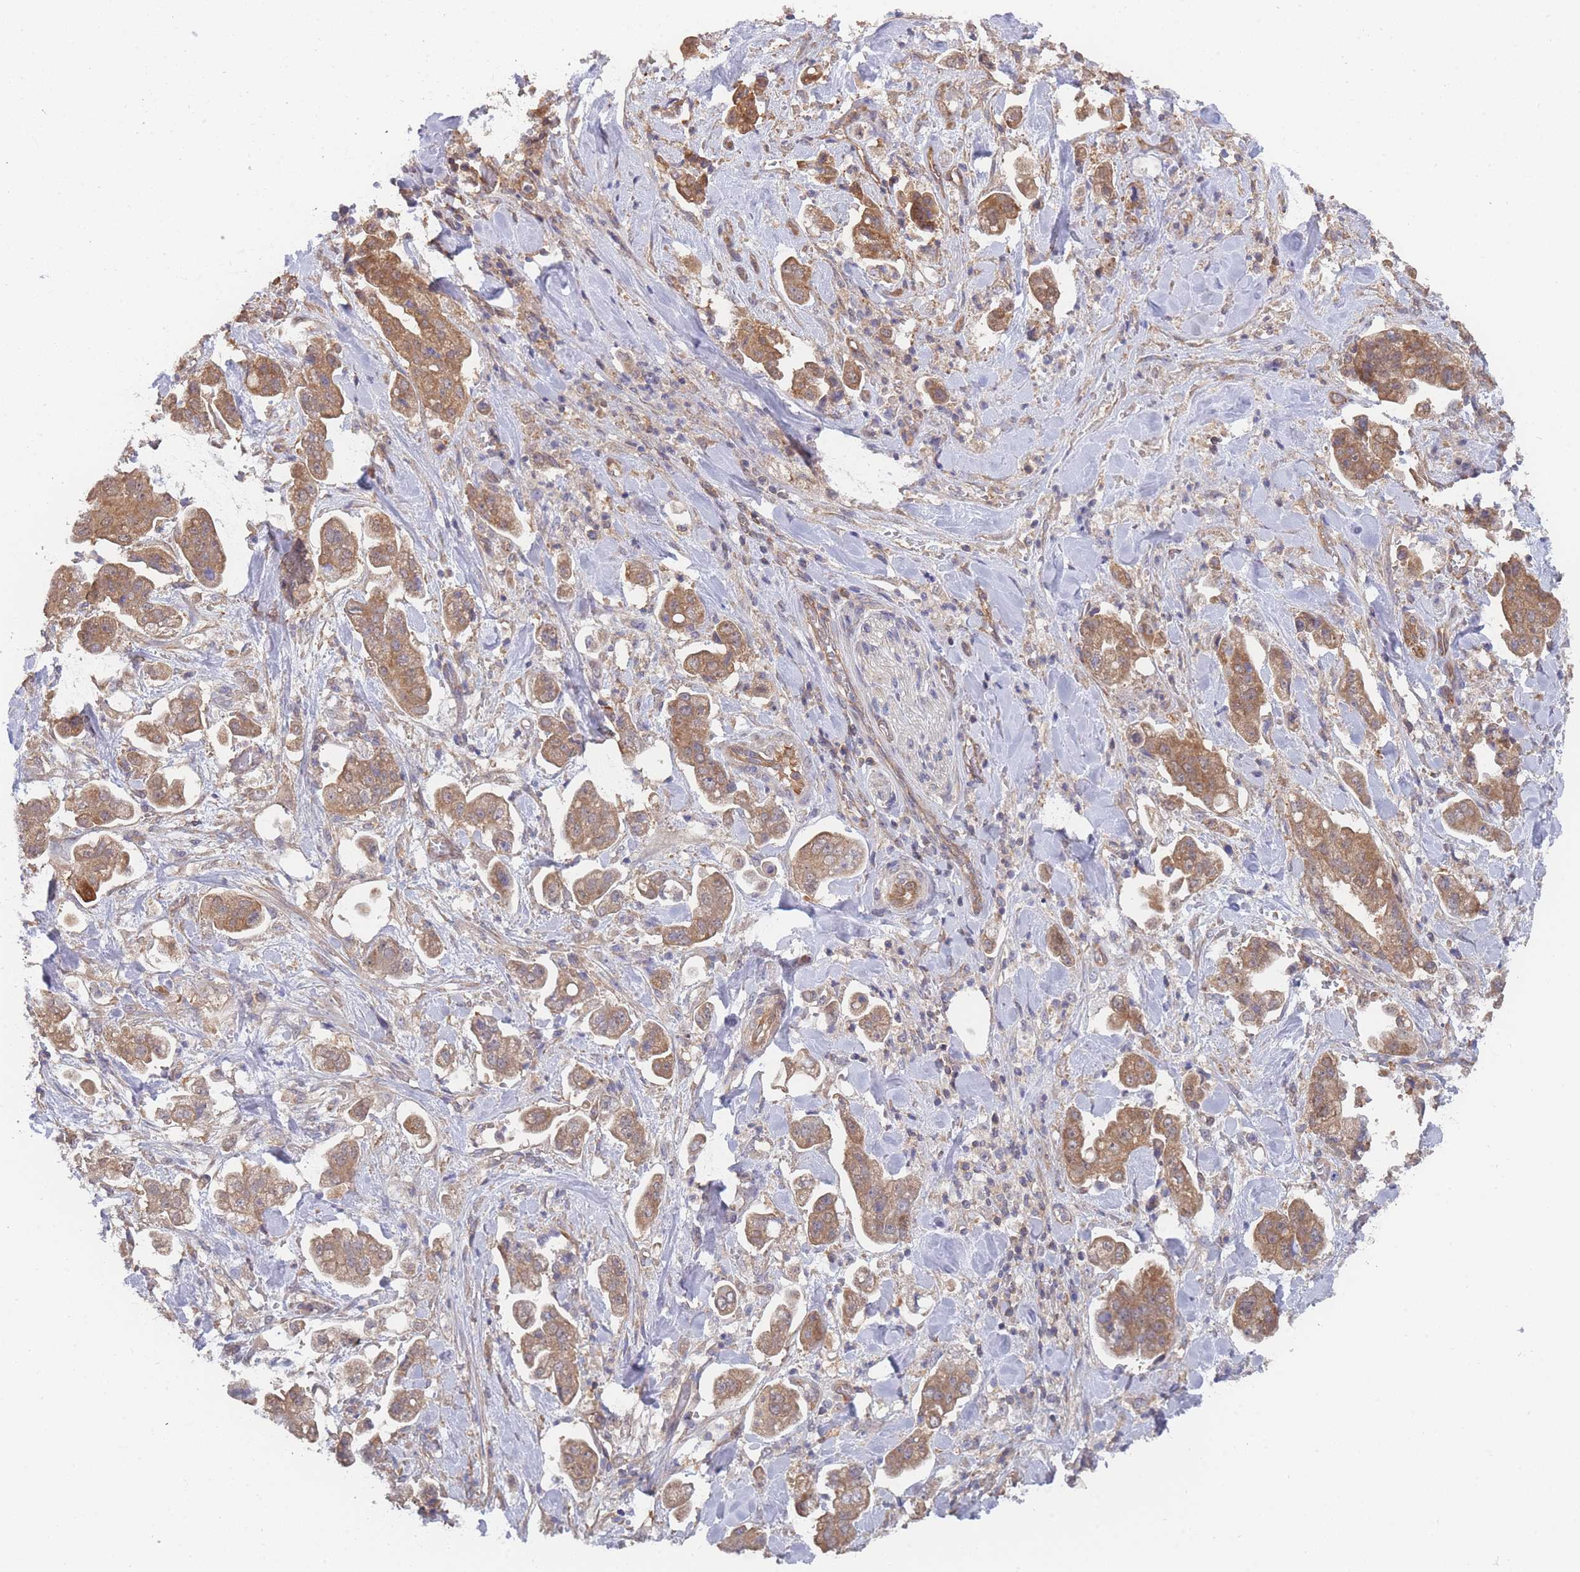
{"staining": {"intensity": "moderate", "quantity": ">75%", "location": "cytoplasmic/membranous"}, "tissue": "stomach cancer", "cell_type": "Tumor cells", "image_type": "cancer", "snomed": [{"axis": "morphology", "description": "Adenocarcinoma, NOS"}, {"axis": "topography", "description": "Stomach"}], "caption": "Immunohistochemistry (IHC) of stomach cancer displays medium levels of moderate cytoplasmic/membranous expression in approximately >75% of tumor cells.", "gene": "MRPS18B", "patient": {"sex": "male", "age": 62}}